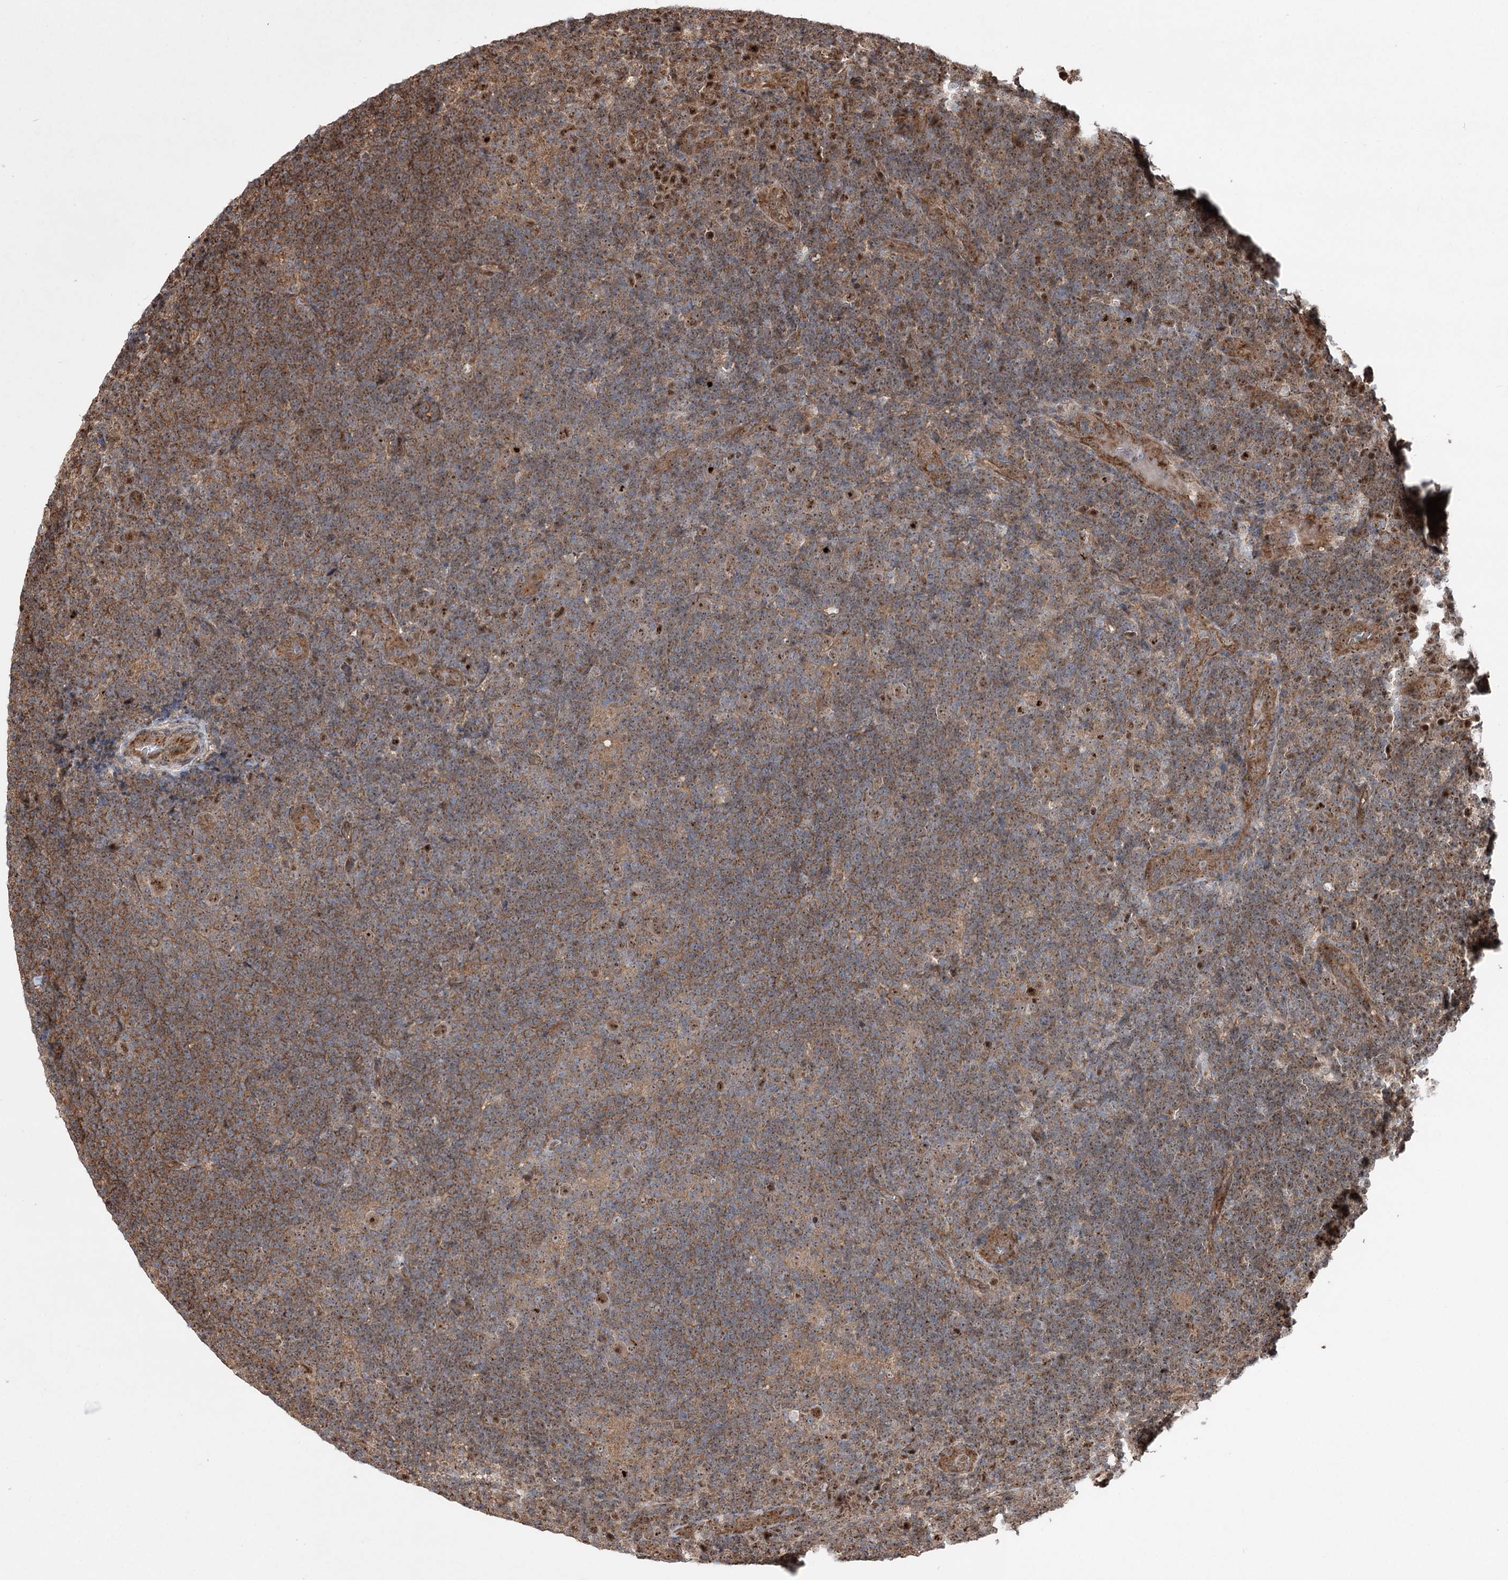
{"staining": {"intensity": "moderate", "quantity": ">75%", "location": "nuclear"}, "tissue": "lymphoma", "cell_type": "Tumor cells", "image_type": "cancer", "snomed": [{"axis": "morphology", "description": "Hodgkin's disease, NOS"}, {"axis": "topography", "description": "Lymph node"}], "caption": "This micrograph exhibits lymphoma stained with immunohistochemistry (IHC) to label a protein in brown. The nuclear of tumor cells show moderate positivity for the protein. Nuclei are counter-stained blue.", "gene": "SERINC5", "patient": {"sex": "female", "age": 57}}